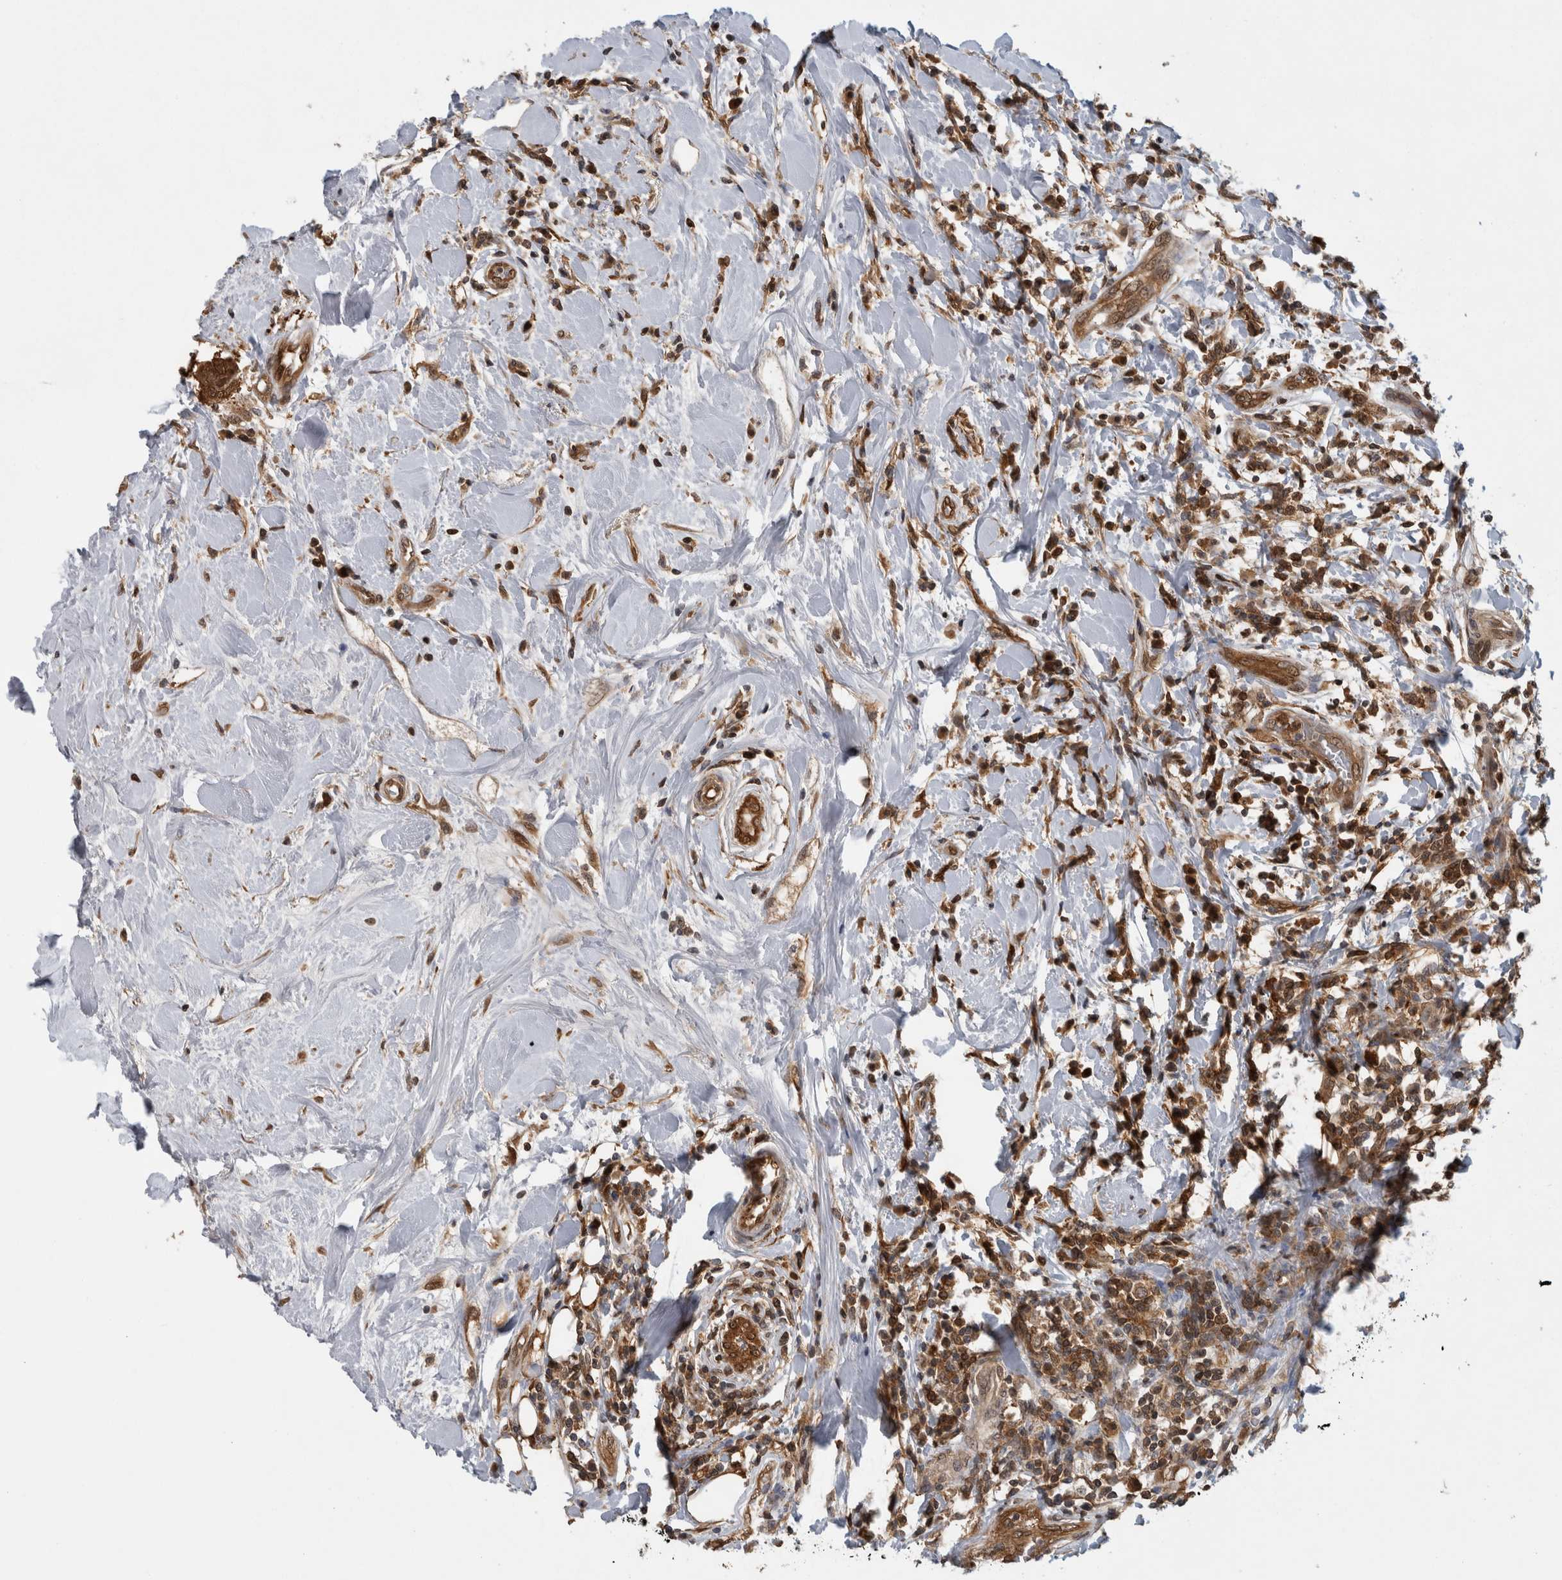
{"staining": {"intensity": "moderate", "quantity": ">75%", "location": "cytoplasmic/membranous"}, "tissue": "breast cancer", "cell_type": "Tumor cells", "image_type": "cancer", "snomed": [{"axis": "morphology", "description": "Duct carcinoma"}, {"axis": "topography", "description": "Breast"}], "caption": "High-power microscopy captured an immunohistochemistry image of breast cancer, revealing moderate cytoplasmic/membranous positivity in about >75% of tumor cells.", "gene": "ASTN2", "patient": {"sex": "female", "age": 27}}